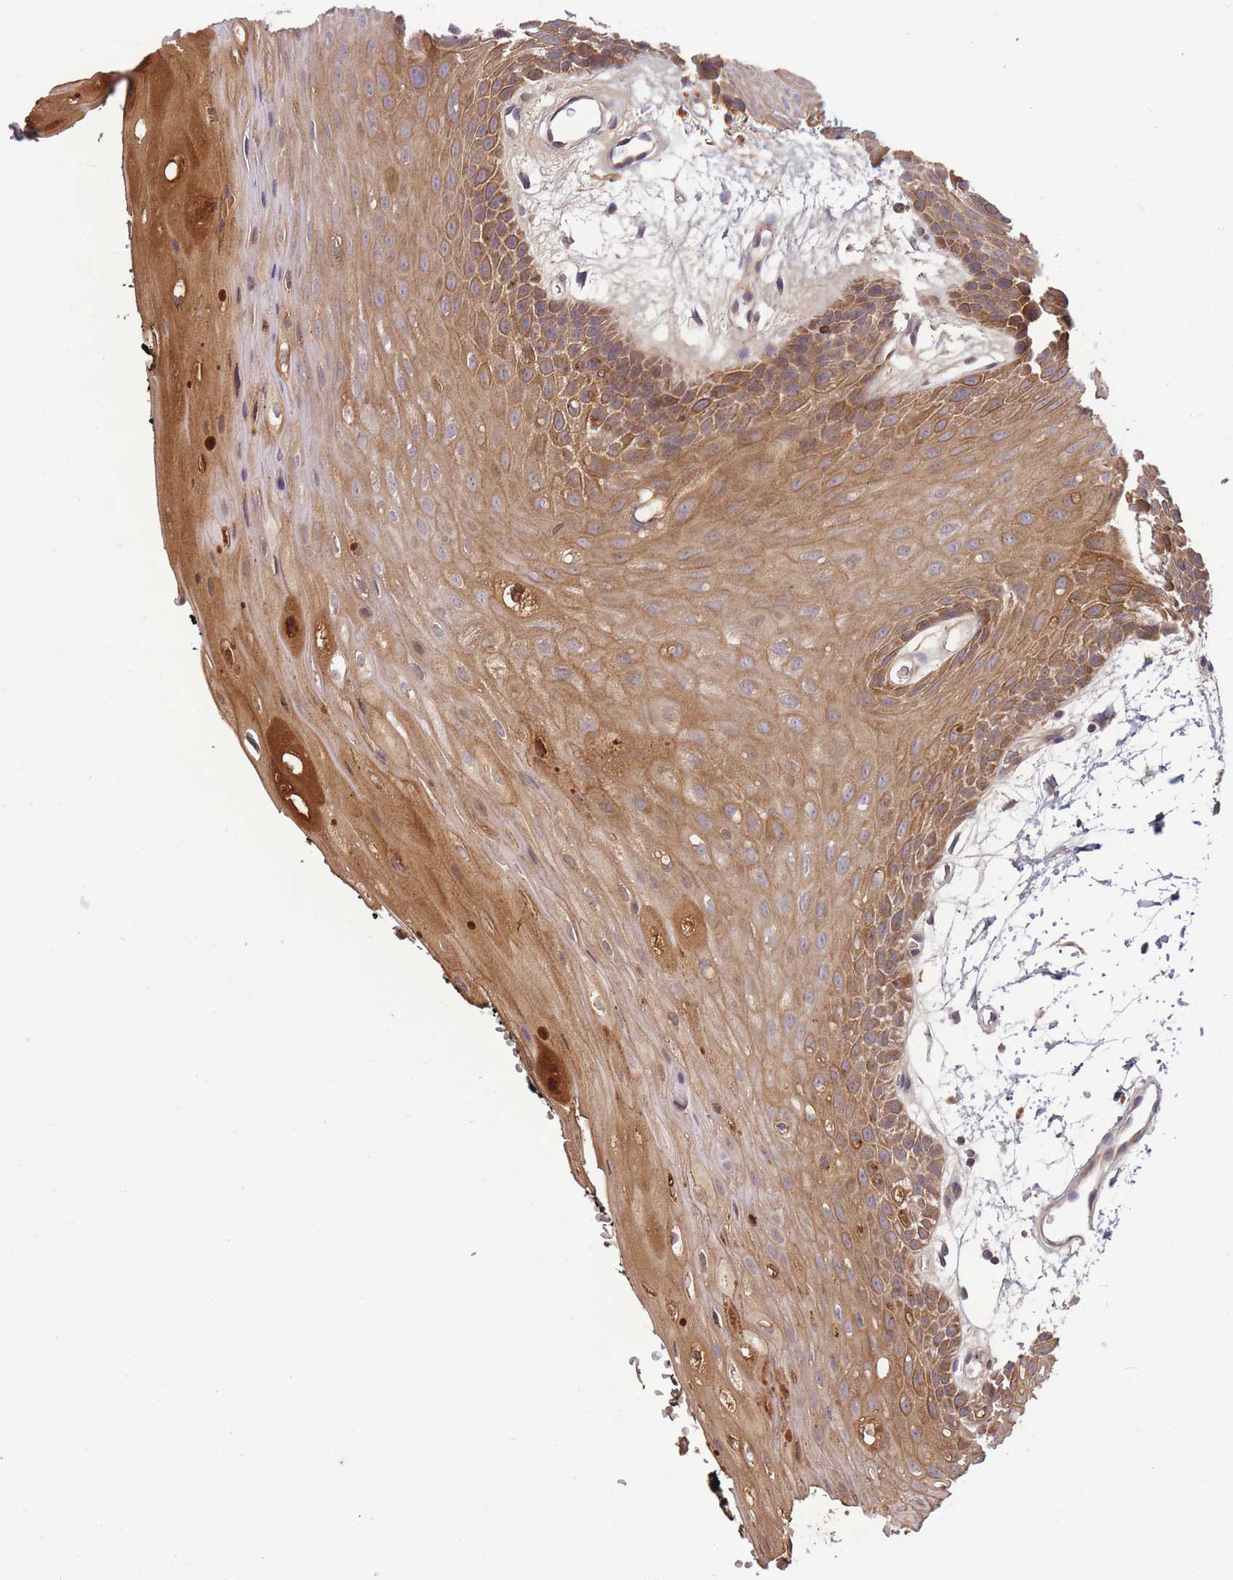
{"staining": {"intensity": "moderate", "quantity": ">75%", "location": "cytoplasmic/membranous"}, "tissue": "oral mucosa", "cell_type": "Squamous epithelial cells", "image_type": "normal", "snomed": [{"axis": "morphology", "description": "Normal tissue, NOS"}, {"axis": "topography", "description": "Oral tissue"}, {"axis": "topography", "description": "Tounge, NOS"}], "caption": "Immunohistochemical staining of unremarkable oral mucosa demonstrates >75% levels of moderate cytoplasmic/membranous protein staining in about >75% of squamous epithelial cells.", "gene": "RALGDS", "patient": {"sex": "female", "age": 59}}